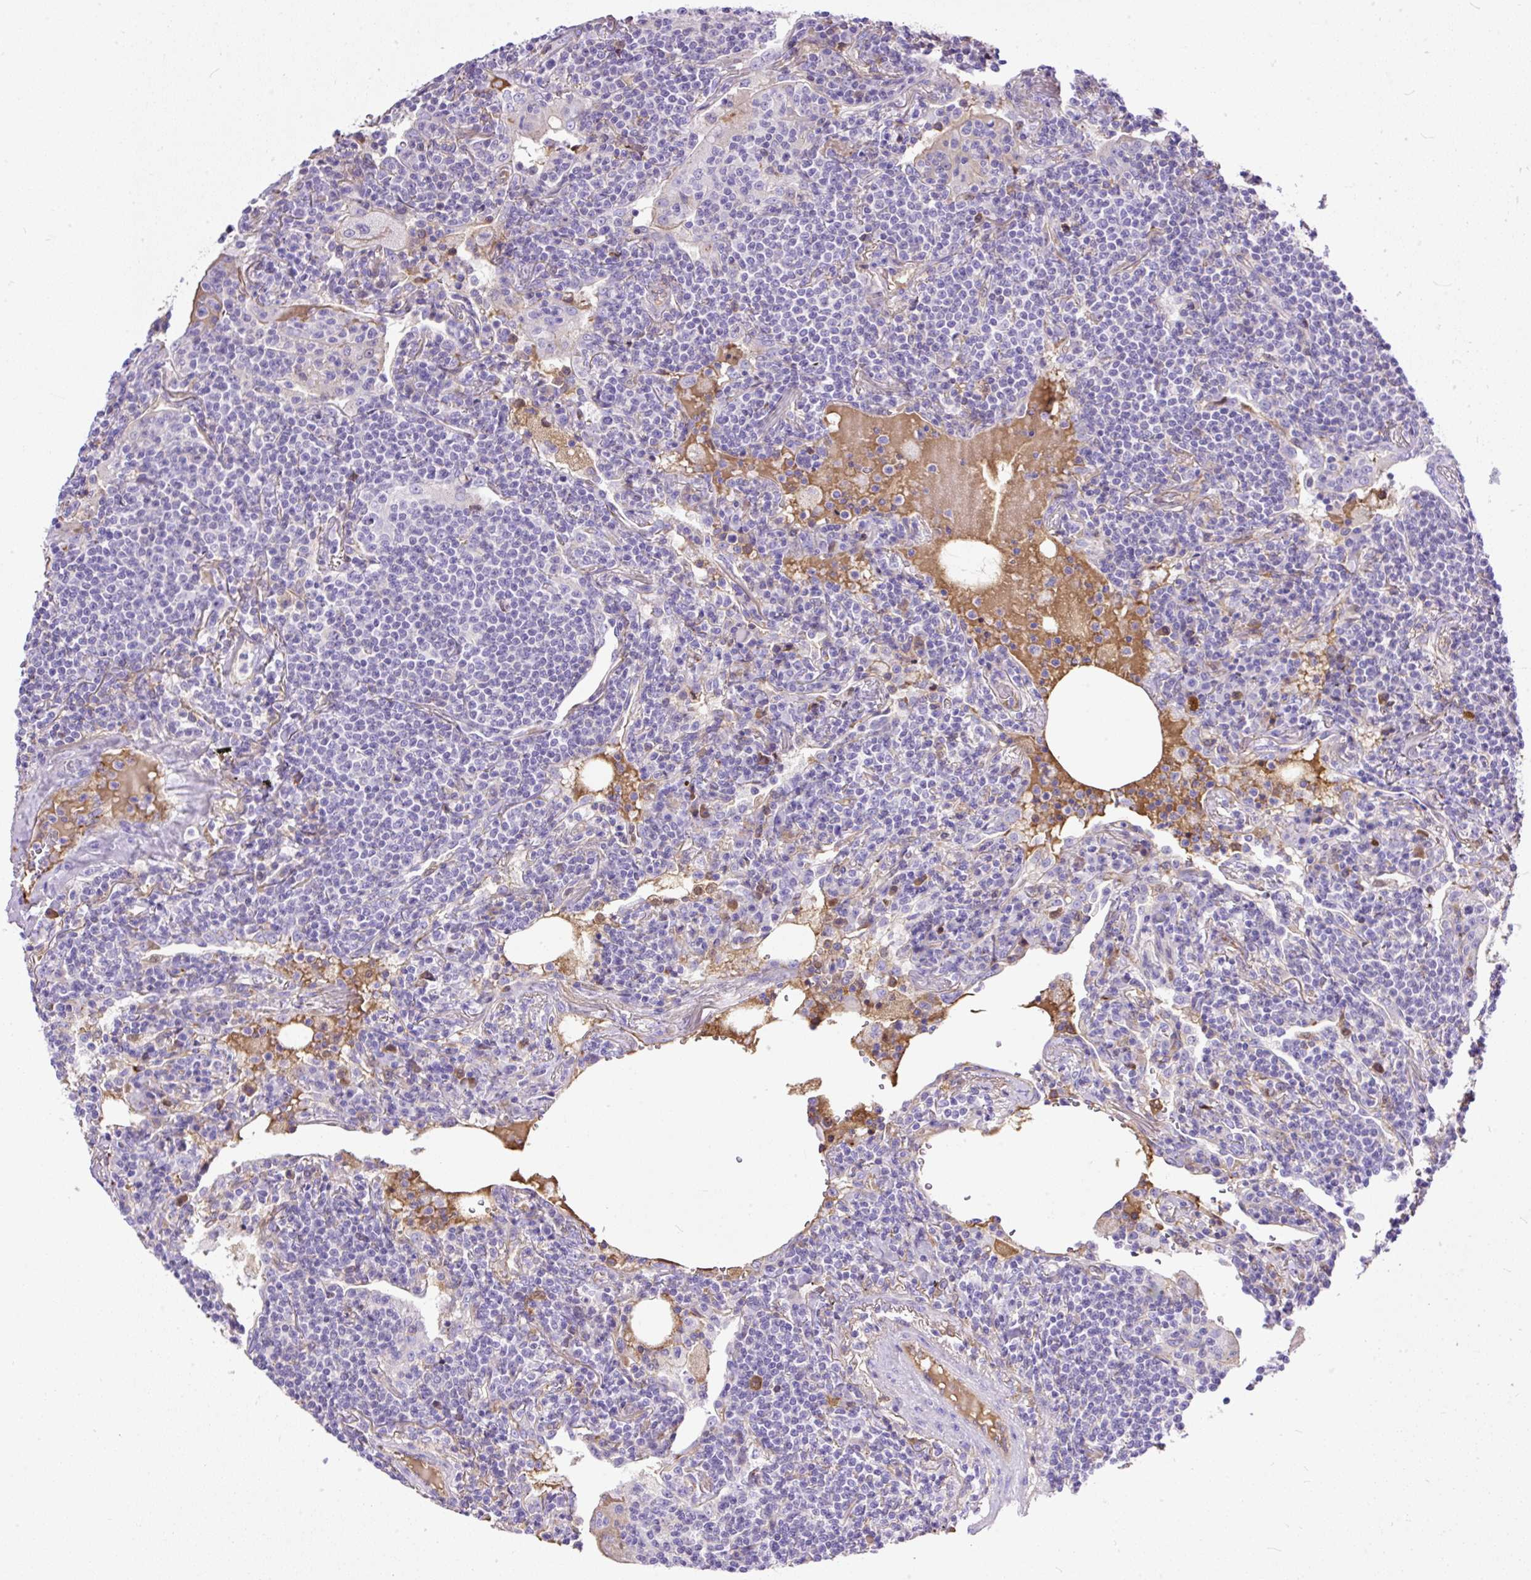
{"staining": {"intensity": "negative", "quantity": "none", "location": "none"}, "tissue": "lymphoma", "cell_type": "Tumor cells", "image_type": "cancer", "snomed": [{"axis": "morphology", "description": "Malignant lymphoma, non-Hodgkin's type, Low grade"}, {"axis": "topography", "description": "Lung"}], "caption": "Lymphoma was stained to show a protein in brown. There is no significant staining in tumor cells.", "gene": "CLEC3B", "patient": {"sex": "female", "age": 71}}